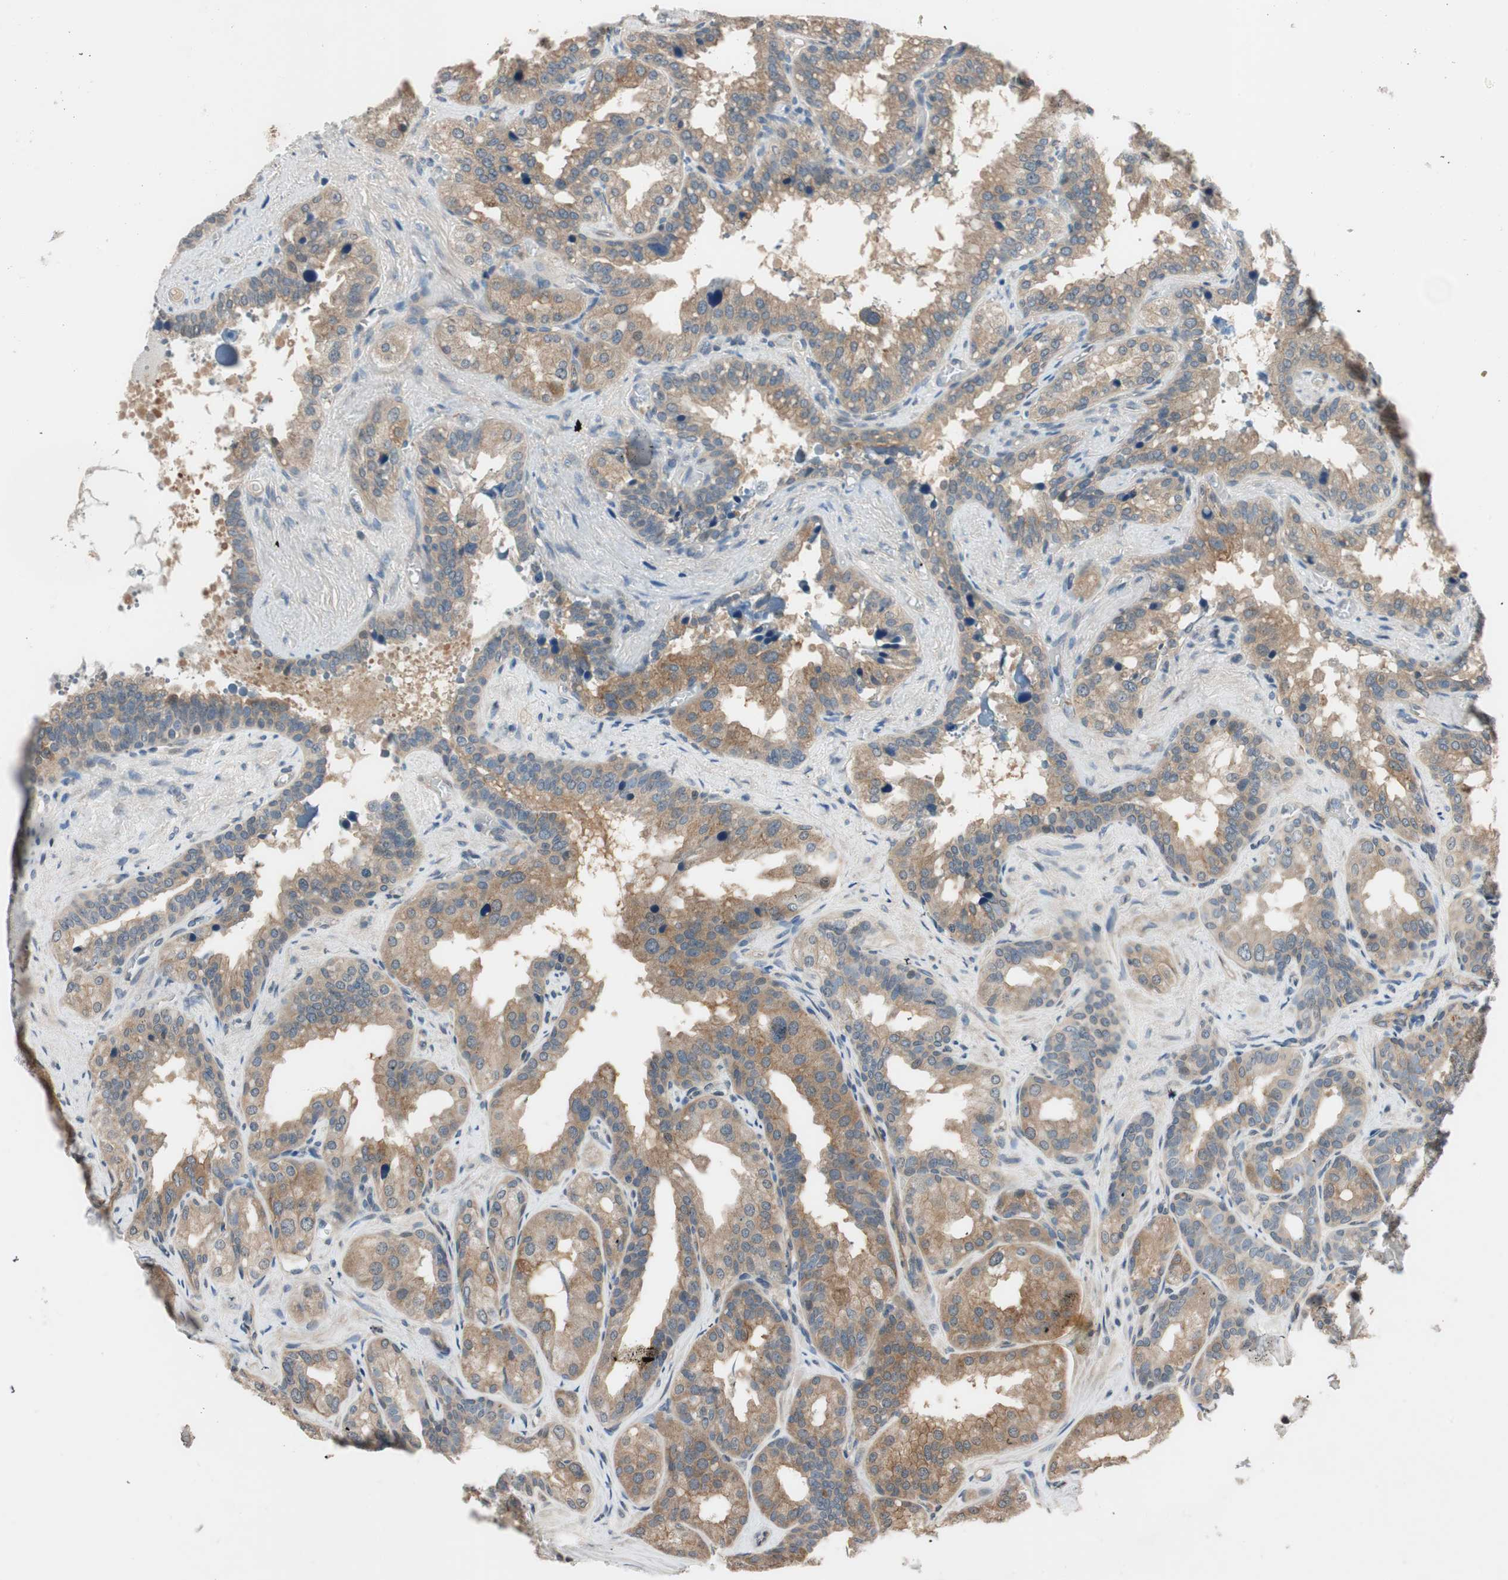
{"staining": {"intensity": "moderate", "quantity": ">75%", "location": "cytoplasmic/membranous"}, "tissue": "seminal vesicle", "cell_type": "Glandular cells", "image_type": "normal", "snomed": [{"axis": "morphology", "description": "Normal tissue, NOS"}, {"axis": "topography", "description": "Prostate"}, {"axis": "topography", "description": "Seminal veicle"}], "caption": "The immunohistochemical stain labels moderate cytoplasmic/membranous staining in glandular cells of unremarkable seminal vesicle. (DAB IHC with brightfield microscopy, high magnification).", "gene": "GCLM", "patient": {"sex": "male", "age": 51}}